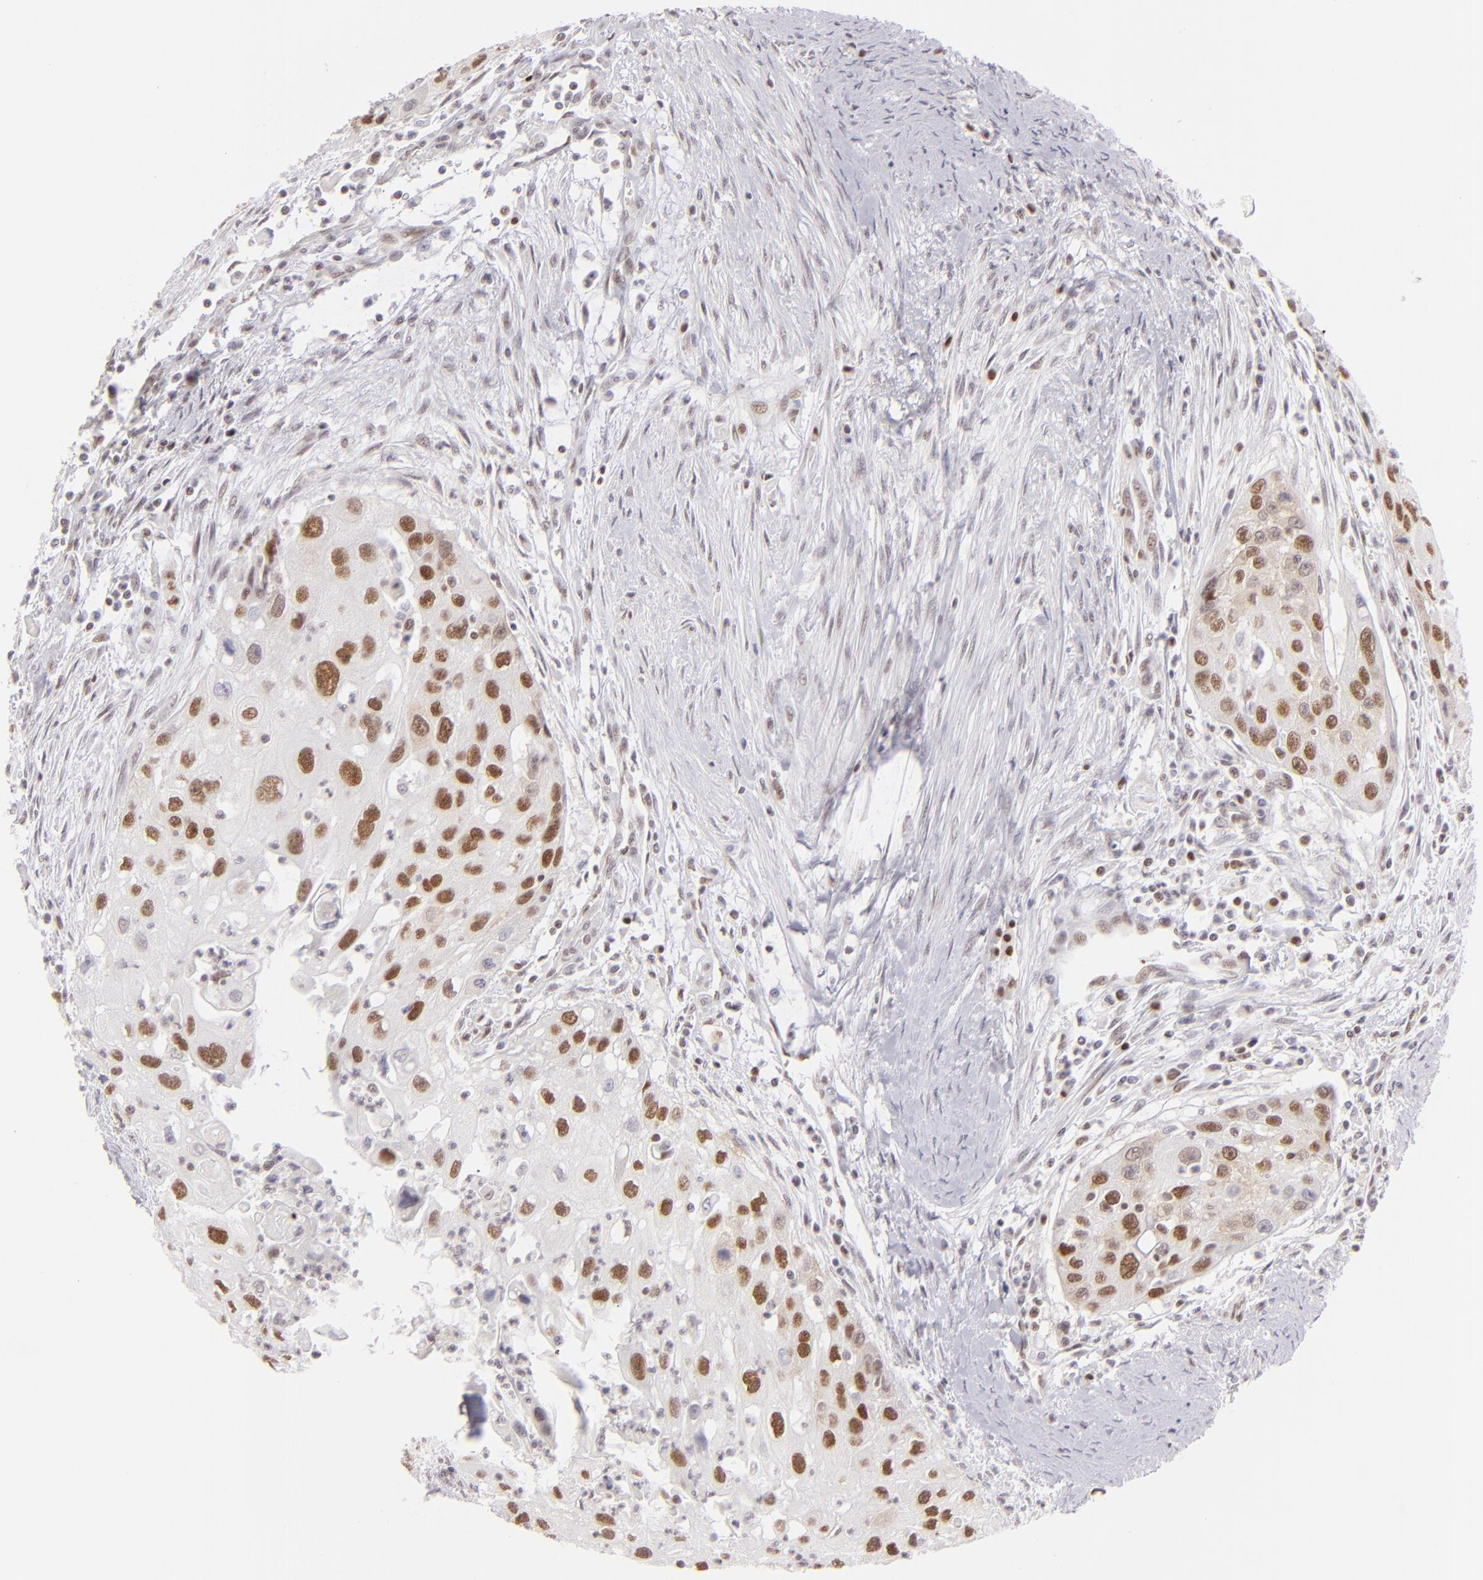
{"staining": {"intensity": "moderate", "quantity": ">75%", "location": "nuclear"}, "tissue": "head and neck cancer", "cell_type": "Tumor cells", "image_type": "cancer", "snomed": [{"axis": "morphology", "description": "Squamous cell carcinoma, NOS"}, {"axis": "topography", "description": "Head-Neck"}], "caption": "Head and neck squamous cell carcinoma was stained to show a protein in brown. There is medium levels of moderate nuclear positivity in about >75% of tumor cells.", "gene": "POU2F1", "patient": {"sex": "male", "age": 64}}